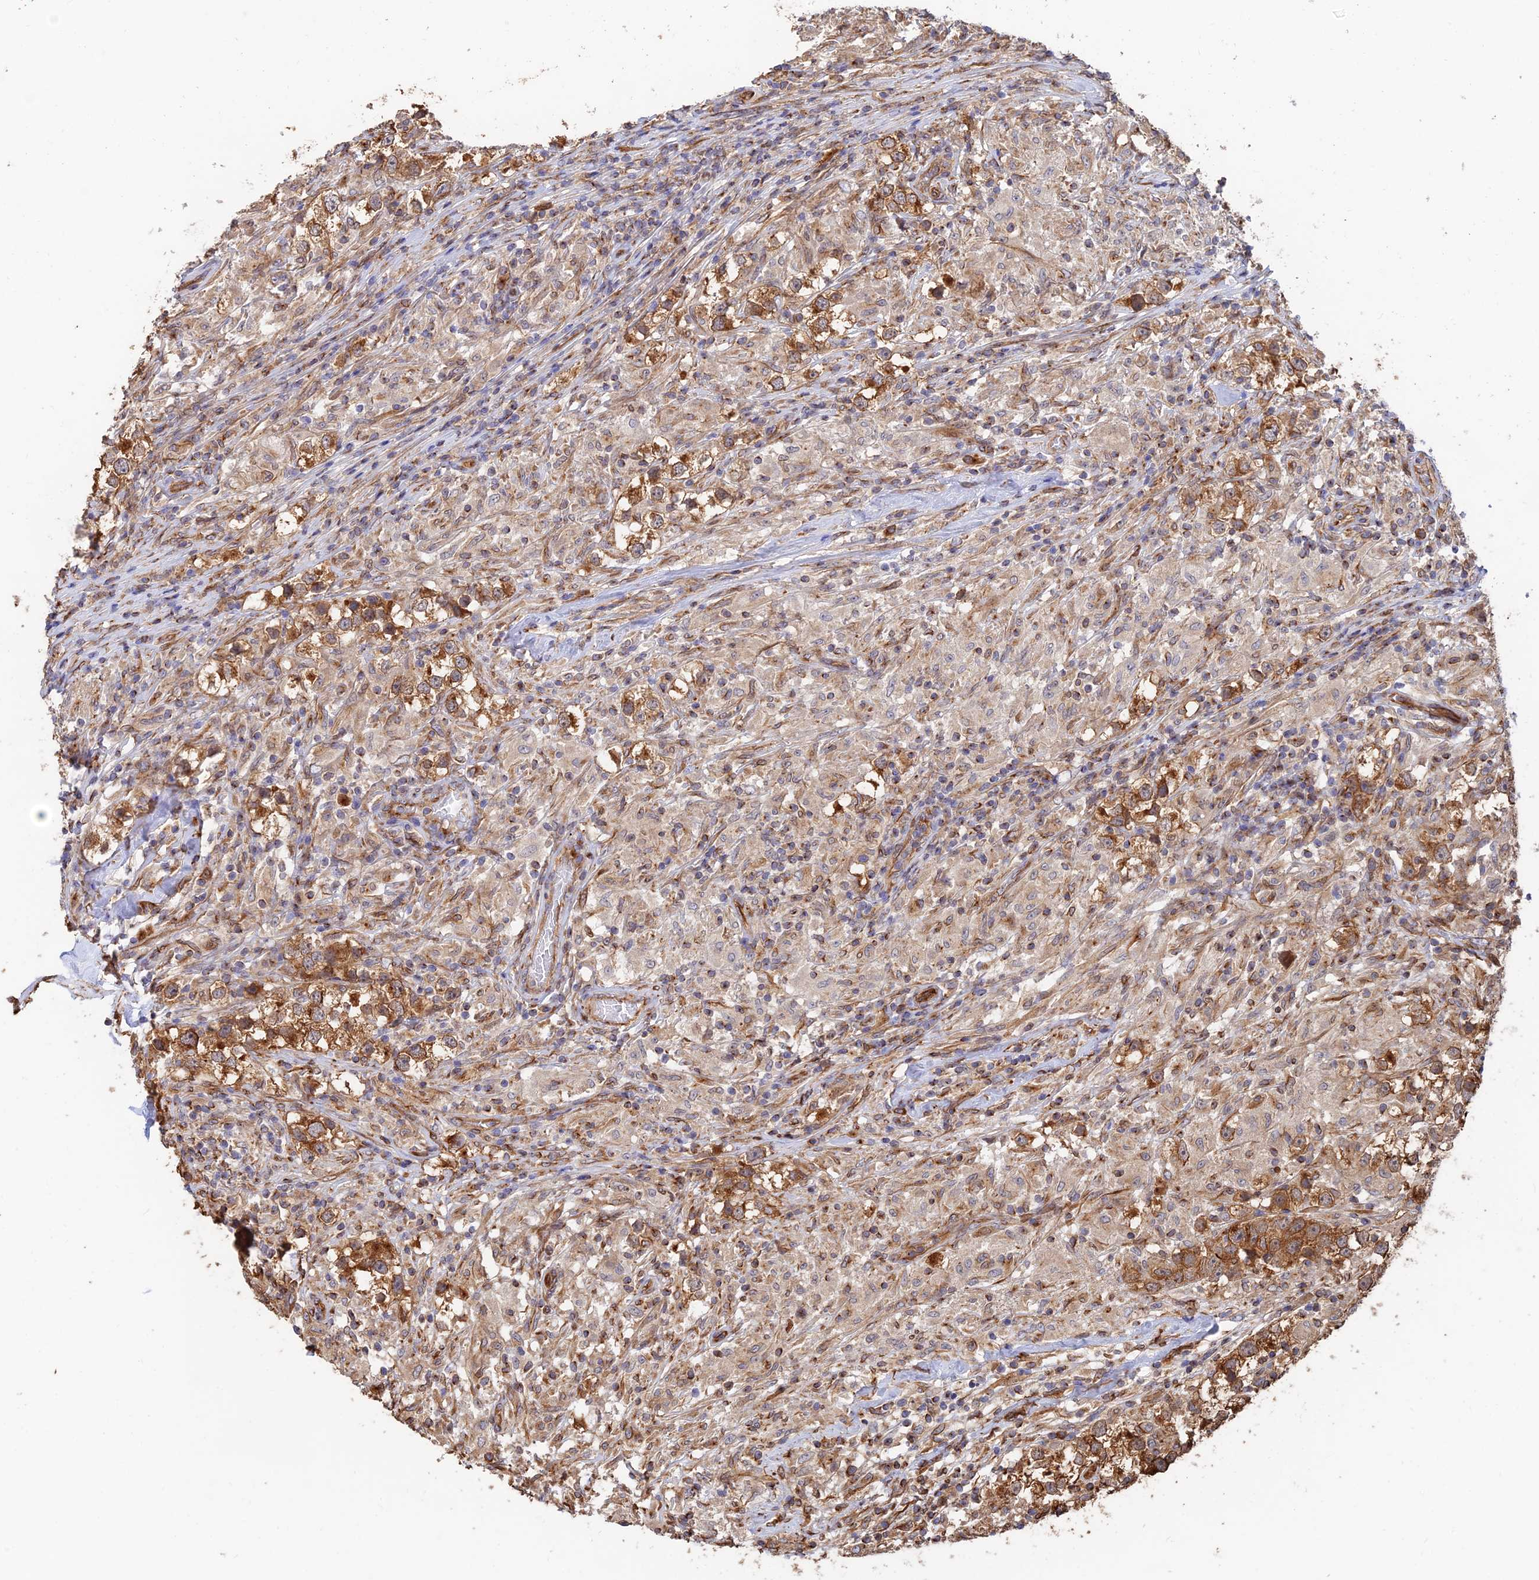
{"staining": {"intensity": "strong", "quantity": ">75%", "location": "cytoplasmic/membranous"}, "tissue": "testis cancer", "cell_type": "Tumor cells", "image_type": "cancer", "snomed": [{"axis": "morphology", "description": "Seminoma, NOS"}, {"axis": "topography", "description": "Testis"}], "caption": "Testis seminoma stained for a protein displays strong cytoplasmic/membranous positivity in tumor cells.", "gene": "WBP11", "patient": {"sex": "male", "age": 46}}